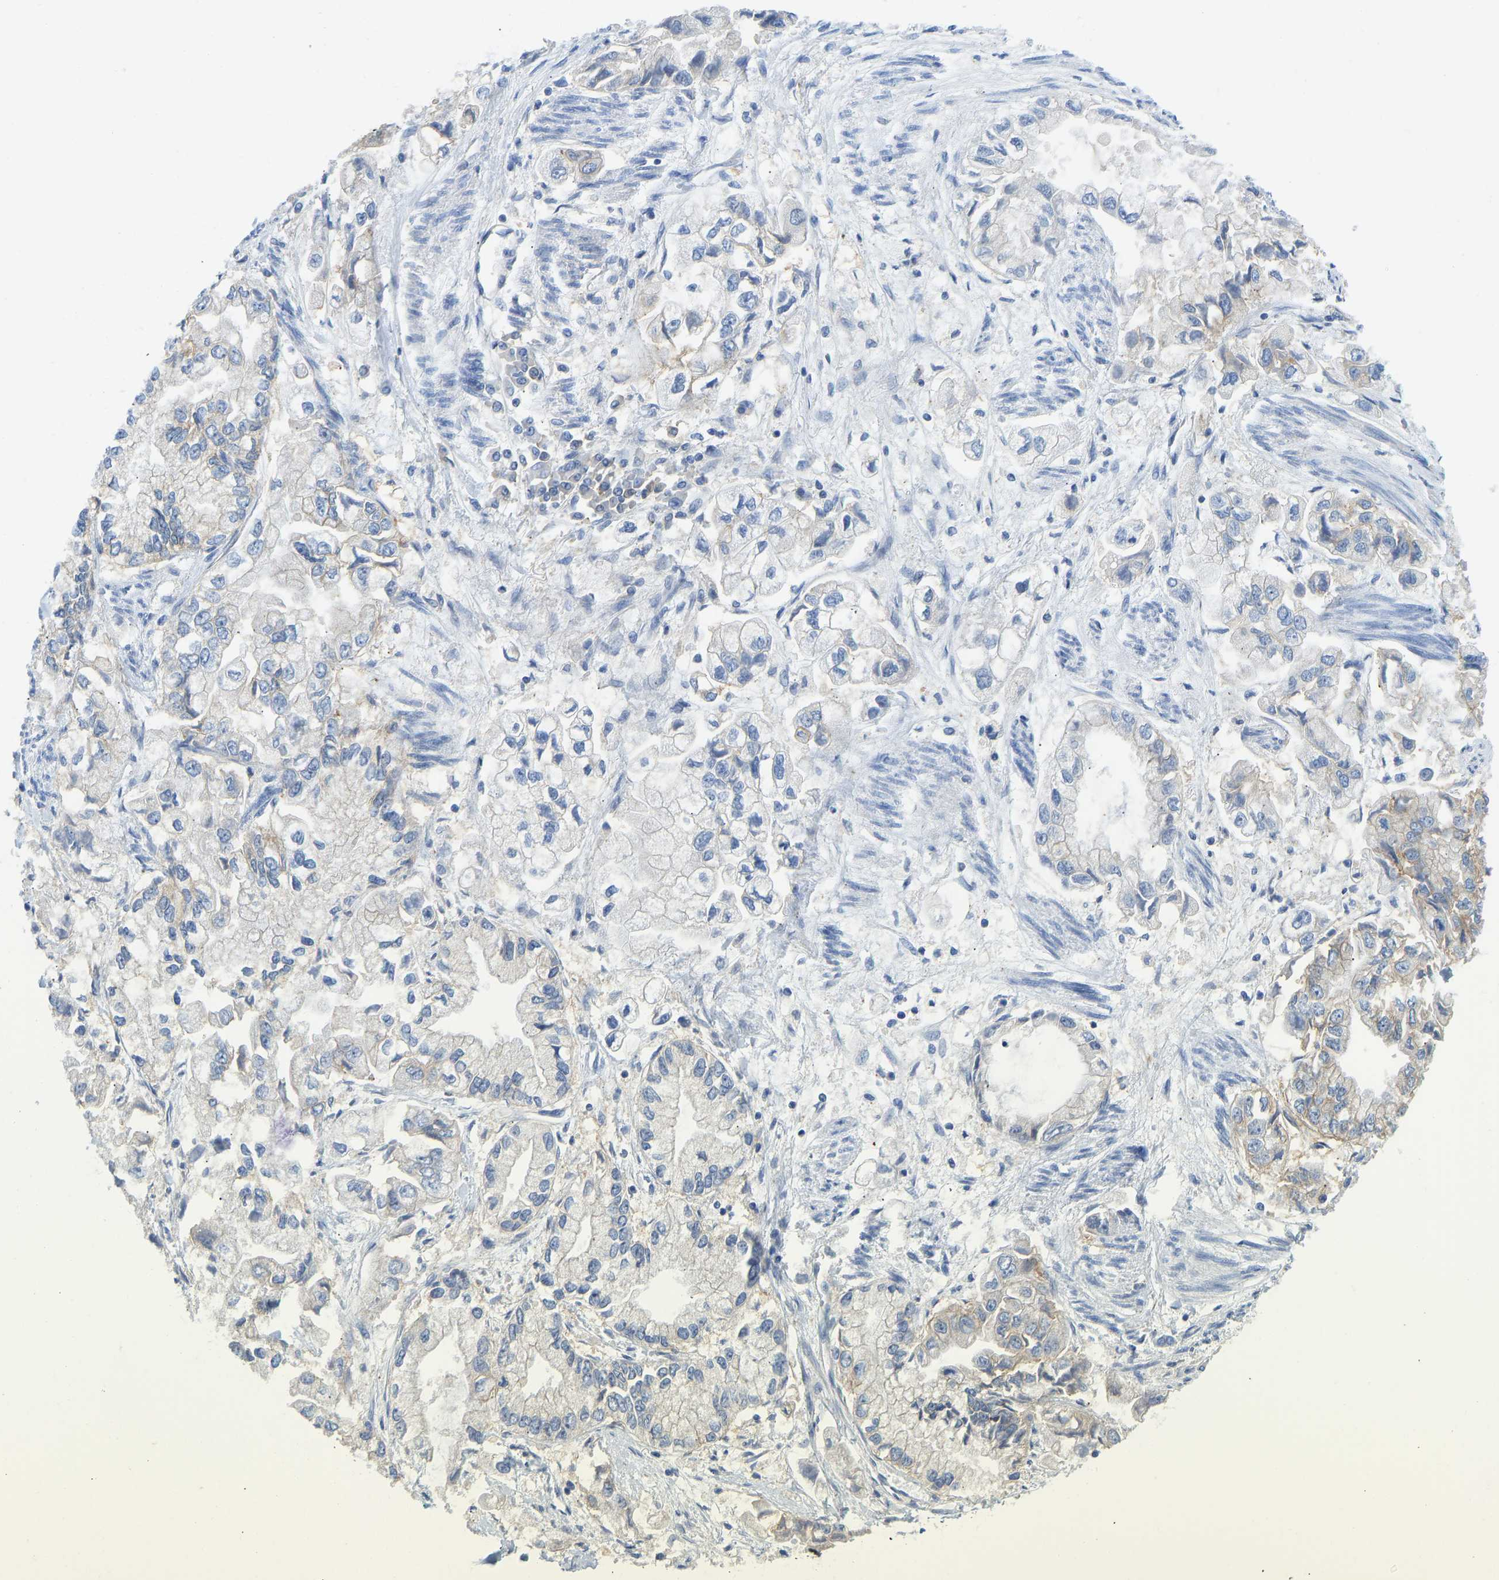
{"staining": {"intensity": "moderate", "quantity": "<25%", "location": "cytoplasmic/membranous"}, "tissue": "stomach cancer", "cell_type": "Tumor cells", "image_type": "cancer", "snomed": [{"axis": "morphology", "description": "Normal tissue, NOS"}, {"axis": "morphology", "description": "Adenocarcinoma, NOS"}, {"axis": "topography", "description": "Stomach"}], "caption": "Immunohistochemistry of stomach cancer shows low levels of moderate cytoplasmic/membranous expression in about <25% of tumor cells.", "gene": "NDRG3", "patient": {"sex": "male", "age": 62}}